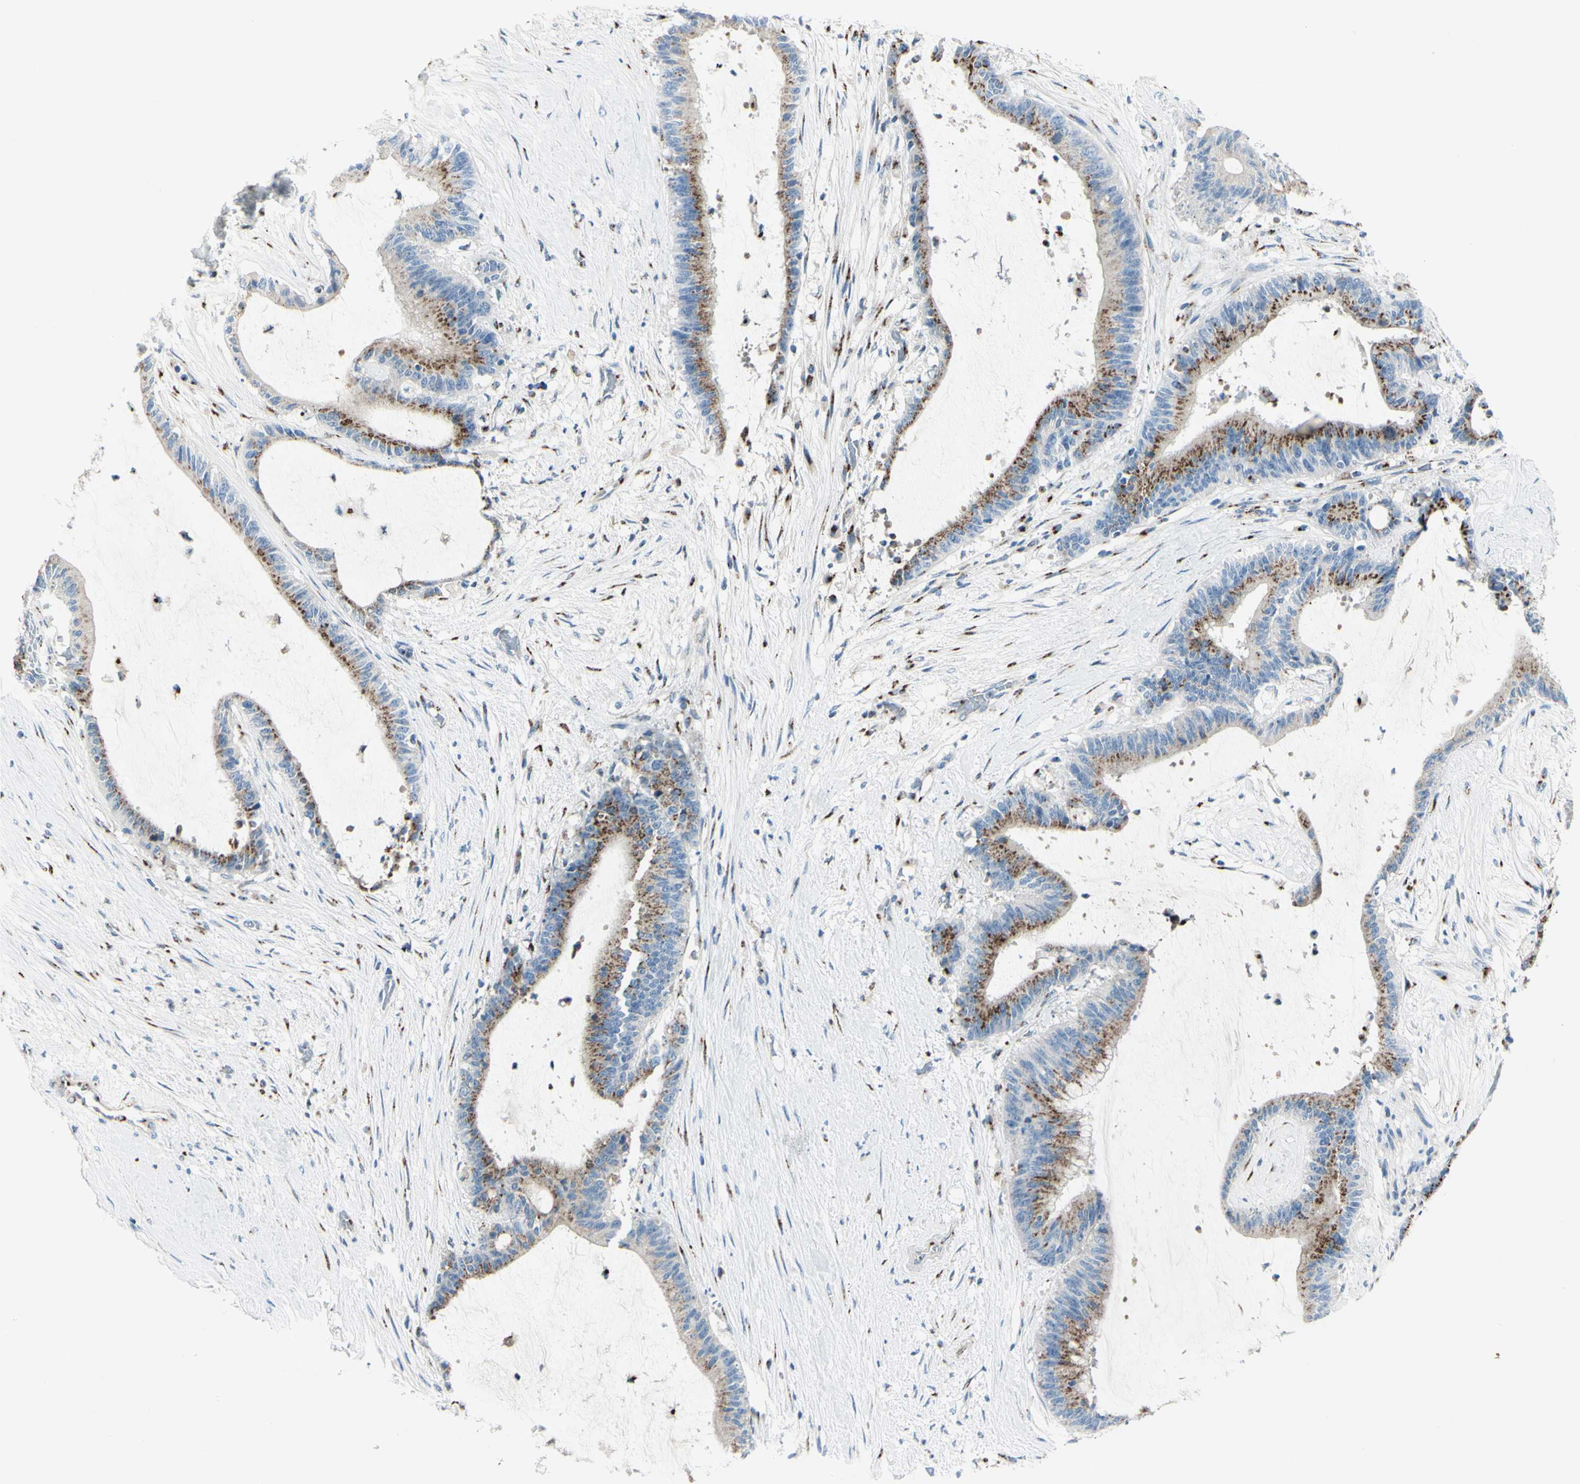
{"staining": {"intensity": "moderate", "quantity": "25%-75%", "location": "cytoplasmic/membranous"}, "tissue": "liver cancer", "cell_type": "Tumor cells", "image_type": "cancer", "snomed": [{"axis": "morphology", "description": "Cholangiocarcinoma"}, {"axis": "topography", "description": "Liver"}], "caption": "Tumor cells demonstrate medium levels of moderate cytoplasmic/membranous expression in approximately 25%-75% of cells in cholangiocarcinoma (liver).", "gene": "B4GALT1", "patient": {"sex": "female", "age": 73}}